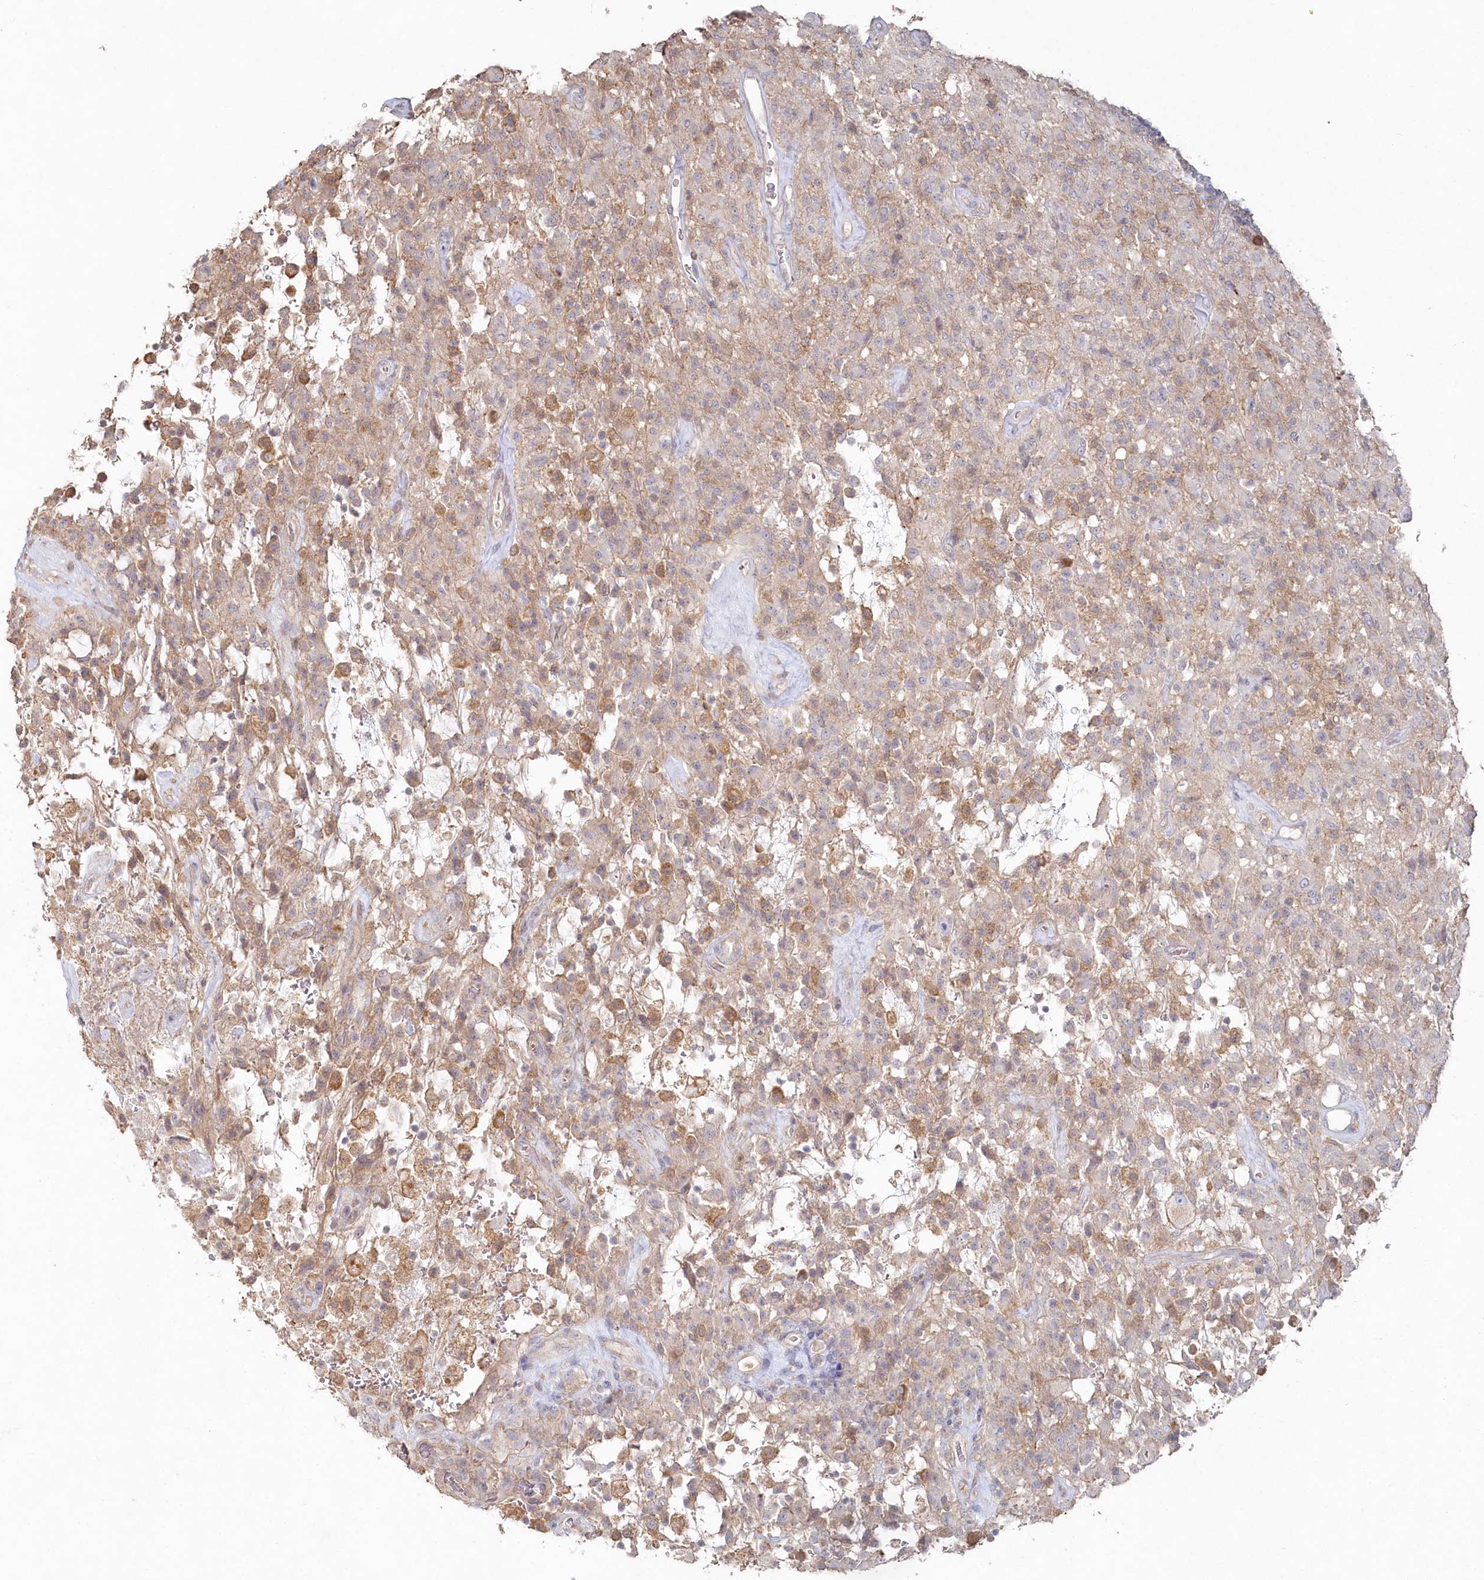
{"staining": {"intensity": "moderate", "quantity": "<25%", "location": "cytoplasmic/membranous"}, "tissue": "glioma", "cell_type": "Tumor cells", "image_type": "cancer", "snomed": [{"axis": "morphology", "description": "Glioma, malignant, High grade"}, {"axis": "topography", "description": "Brain"}], "caption": "Protein staining of glioma tissue displays moderate cytoplasmic/membranous staining in about <25% of tumor cells. Ihc stains the protein of interest in brown and the nuclei are stained blue.", "gene": "TGFBRAP1", "patient": {"sex": "female", "age": 57}}